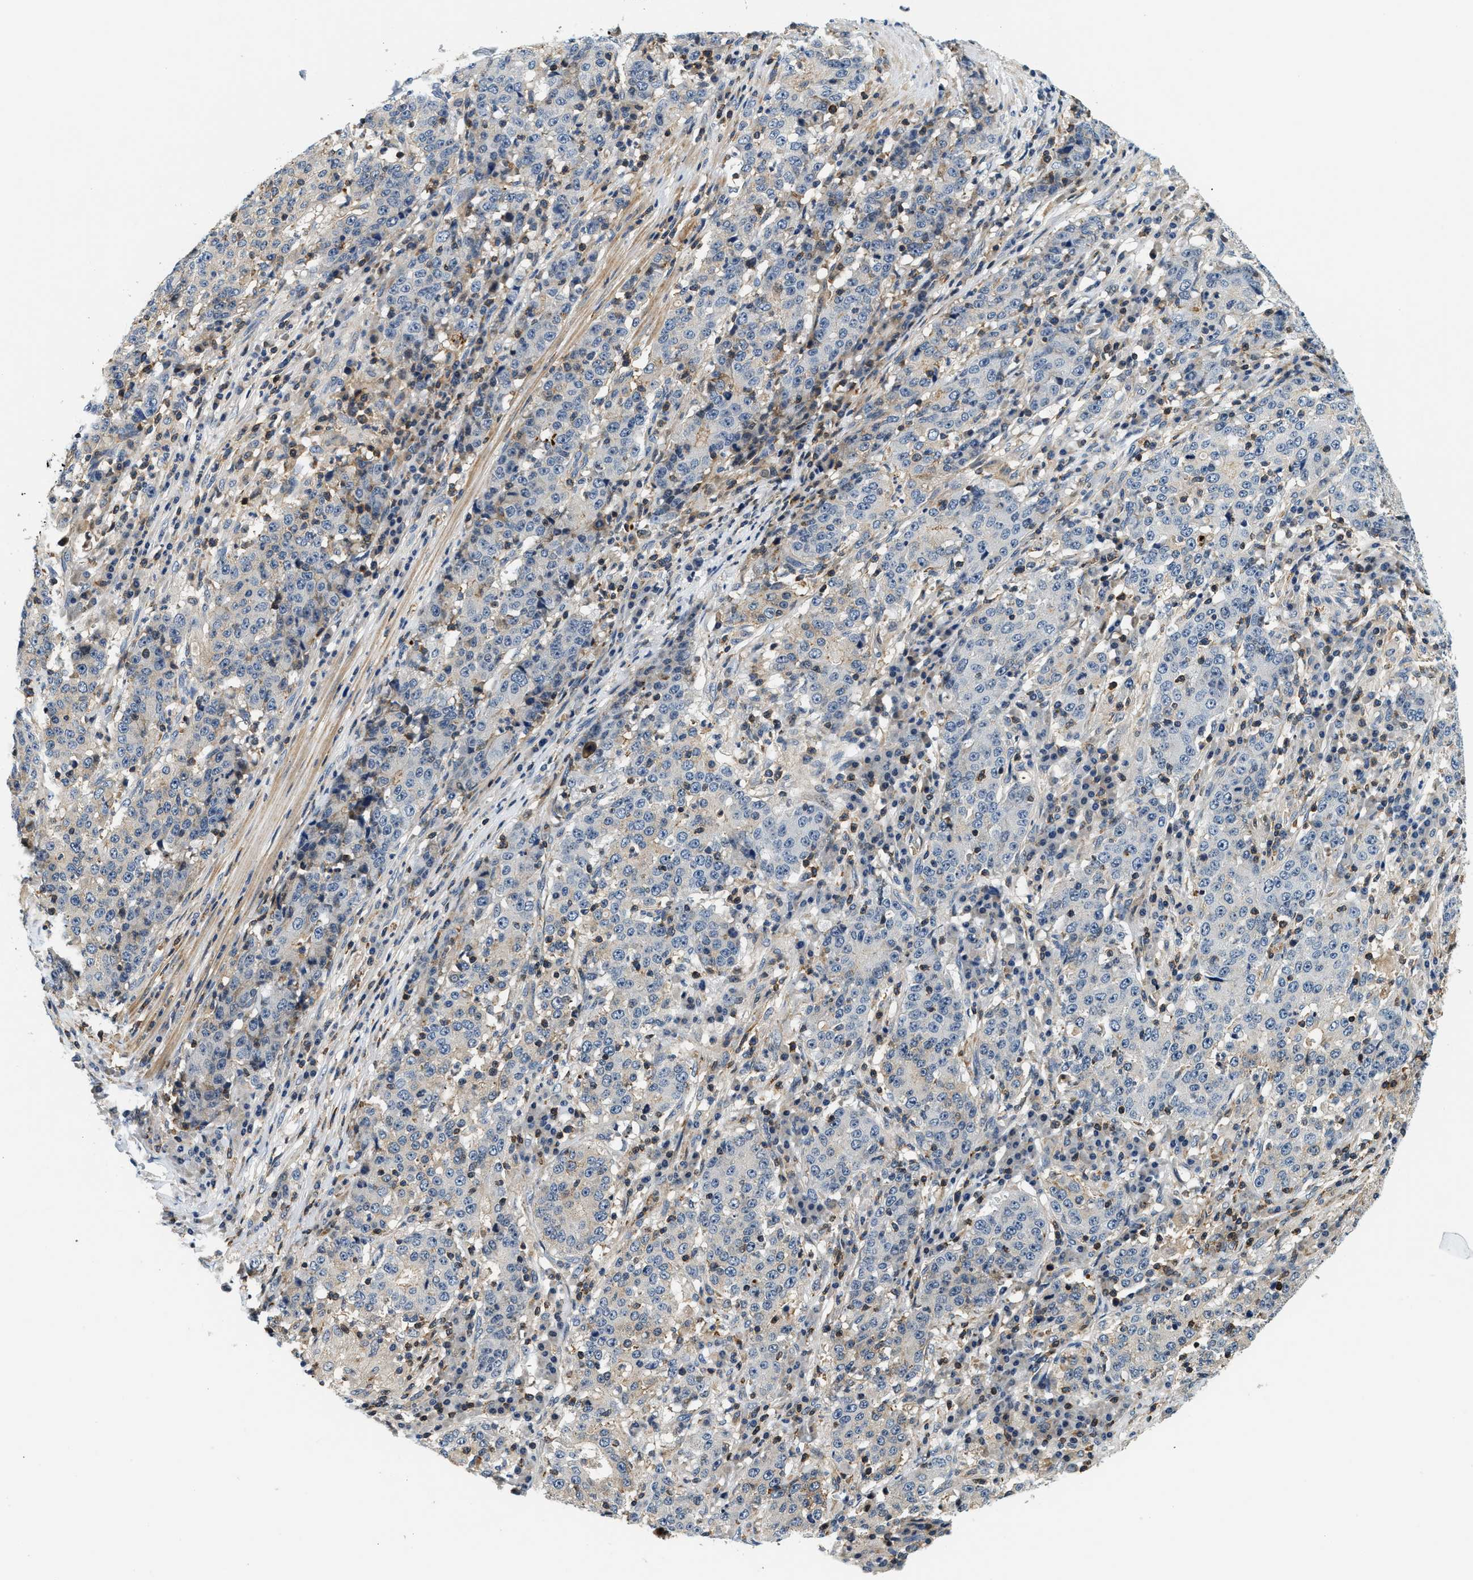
{"staining": {"intensity": "negative", "quantity": "none", "location": "none"}, "tissue": "stomach cancer", "cell_type": "Tumor cells", "image_type": "cancer", "snomed": [{"axis": "morphology", "description": "Adenocarcinoma, NOS"}, {"axis": "topography", "description": "Stomach"}], "caption": "Histopathology image shows no protein positivity in tumor cells of stomach cancer (adenocarcinoma) tissue. Nuclei are stained in blue.", "gene": "SAMD9", "patient": {"sex": "male", "age": 59}}